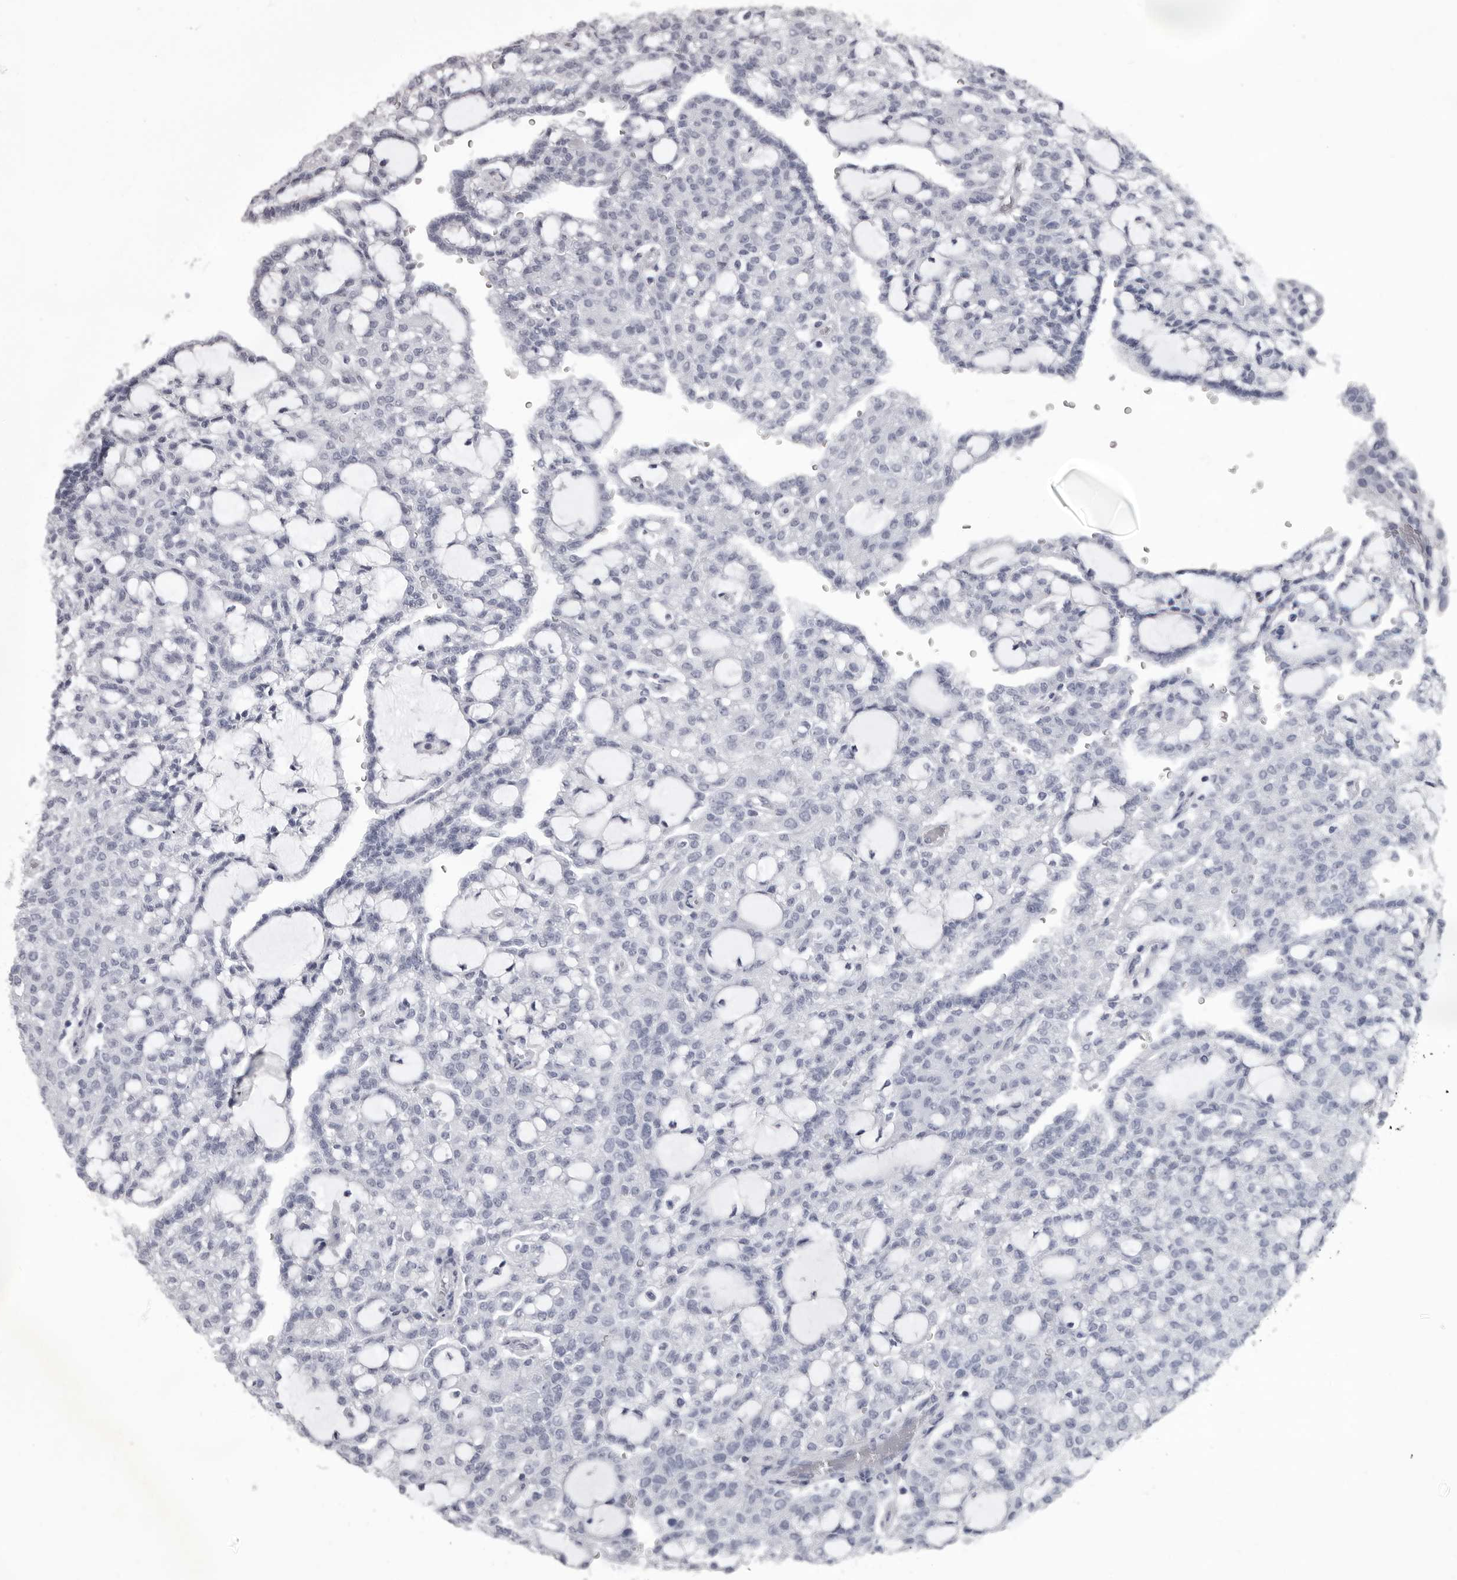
{"staining": {"intensity": "negative", "quantity": "none", "location": "none"}, "tissue": "renal cancer", "cell_type": "Tumor cells", "image_type": "cancer", "snomed": [{"axis": "morphology", "description": "Adenocarcinoma, NOS"}, {"axis": "topography", "description": "Kidney"}], "caption": "An immunohistochemistry image of adenocarcinoma (renal) is shown. There is no staining in tumor cells of adenocarcinoma (renal).", "gene": "GZMH", "patient": {"sex": "male", "age": 63}}